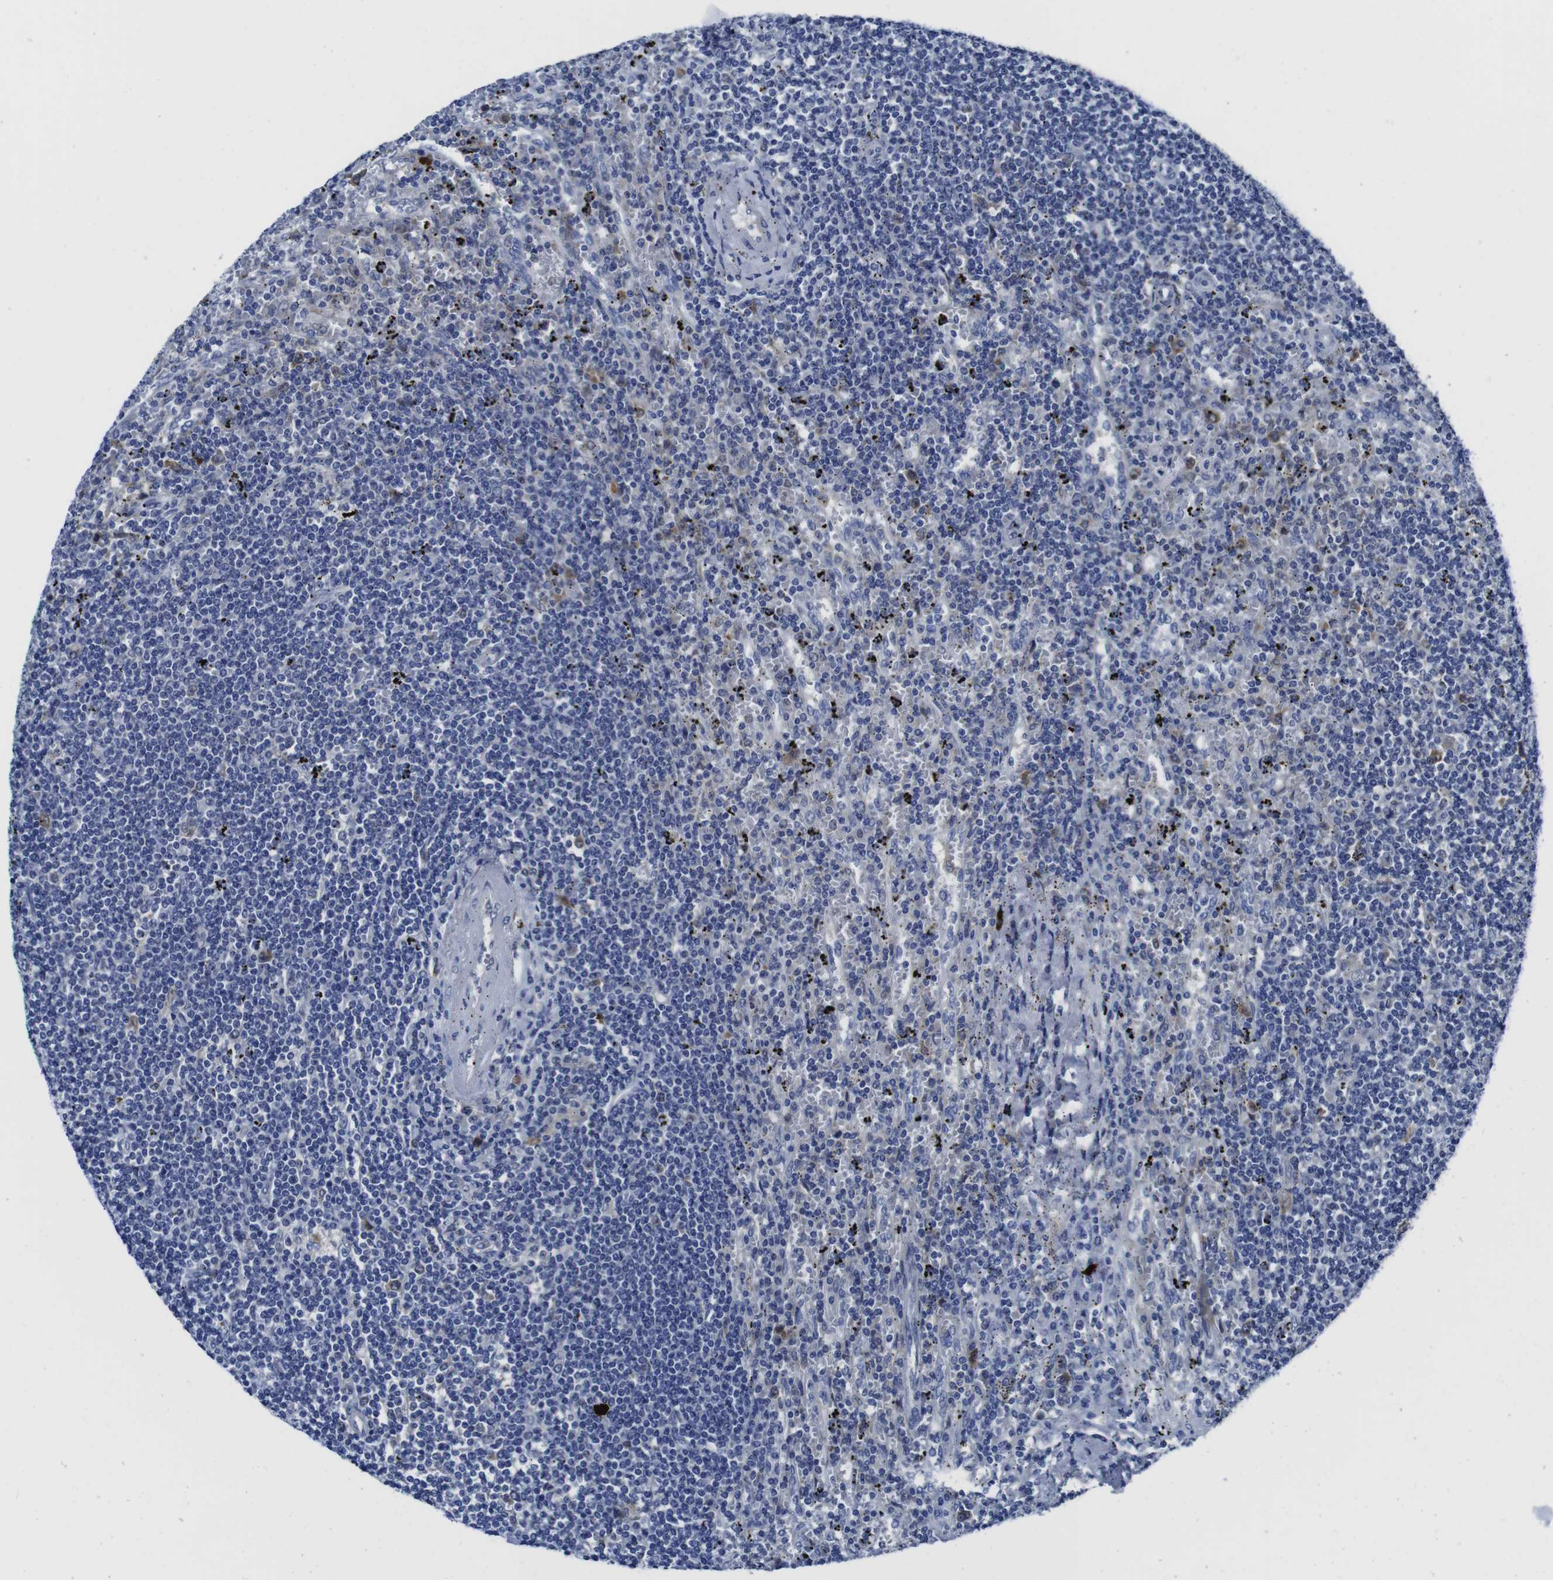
{"staining": {"intensity": "weak", "quantity": "<25%", "location": "cytoplasmic/membranous"}, "tissue": "lymphoma", "cell_type": "Tumor cells", "image_type": "cancer", "snomed": [{"axis": "morphology", "description": "Malignant lymphoma, non-Hodgkin's type, Low grade"}, {"axis": "topography", "description": "Spleen"}], "caption": "DAB (3,3'-diaminobenzidine) immunohistochemical staining of human lymphoma demonstrates no significant positivity in tumor cells.", "gene": "EIF4A1", "patient": {"sex": "male", "age": 76}}